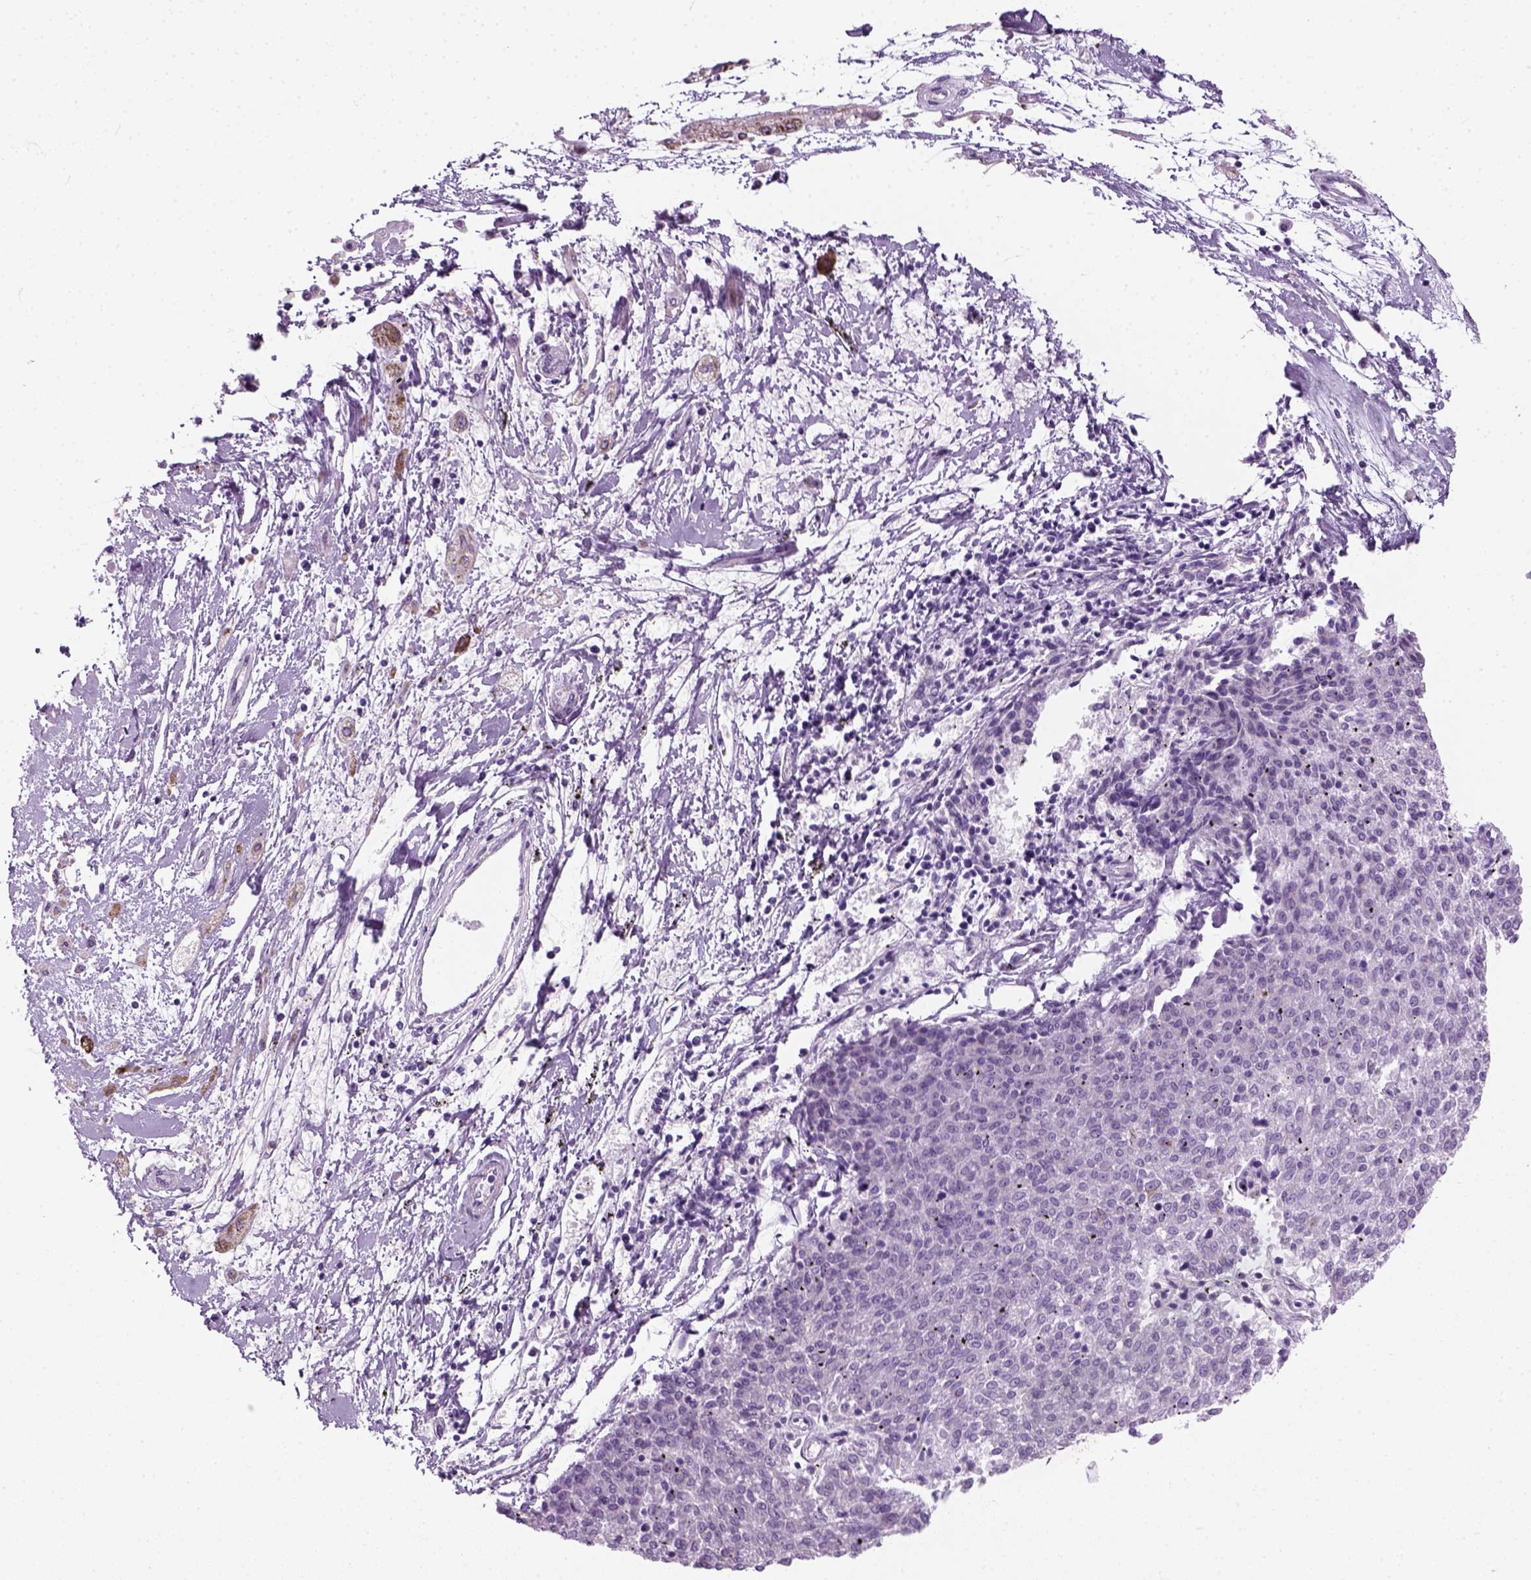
{"staining": {"intensity": "negative", "quantity": "none", "location": "none"}, "tissue": "melanoma", "cell_type": "Tumor cells", "image_type": "cancer", "snomed": [{"axis": "morphology", "description": "Malignant melanoma, NOS"}, {"axis": "topography", "description": "Skin"}], "caption": "DAB (3,3'-diaminobenzidine) immunohistochemical staining of human malignant melanoma reveals no significant staining in tumor cells.", "gene": "IL4", "patient": {"sex": "female", "age": 72}}